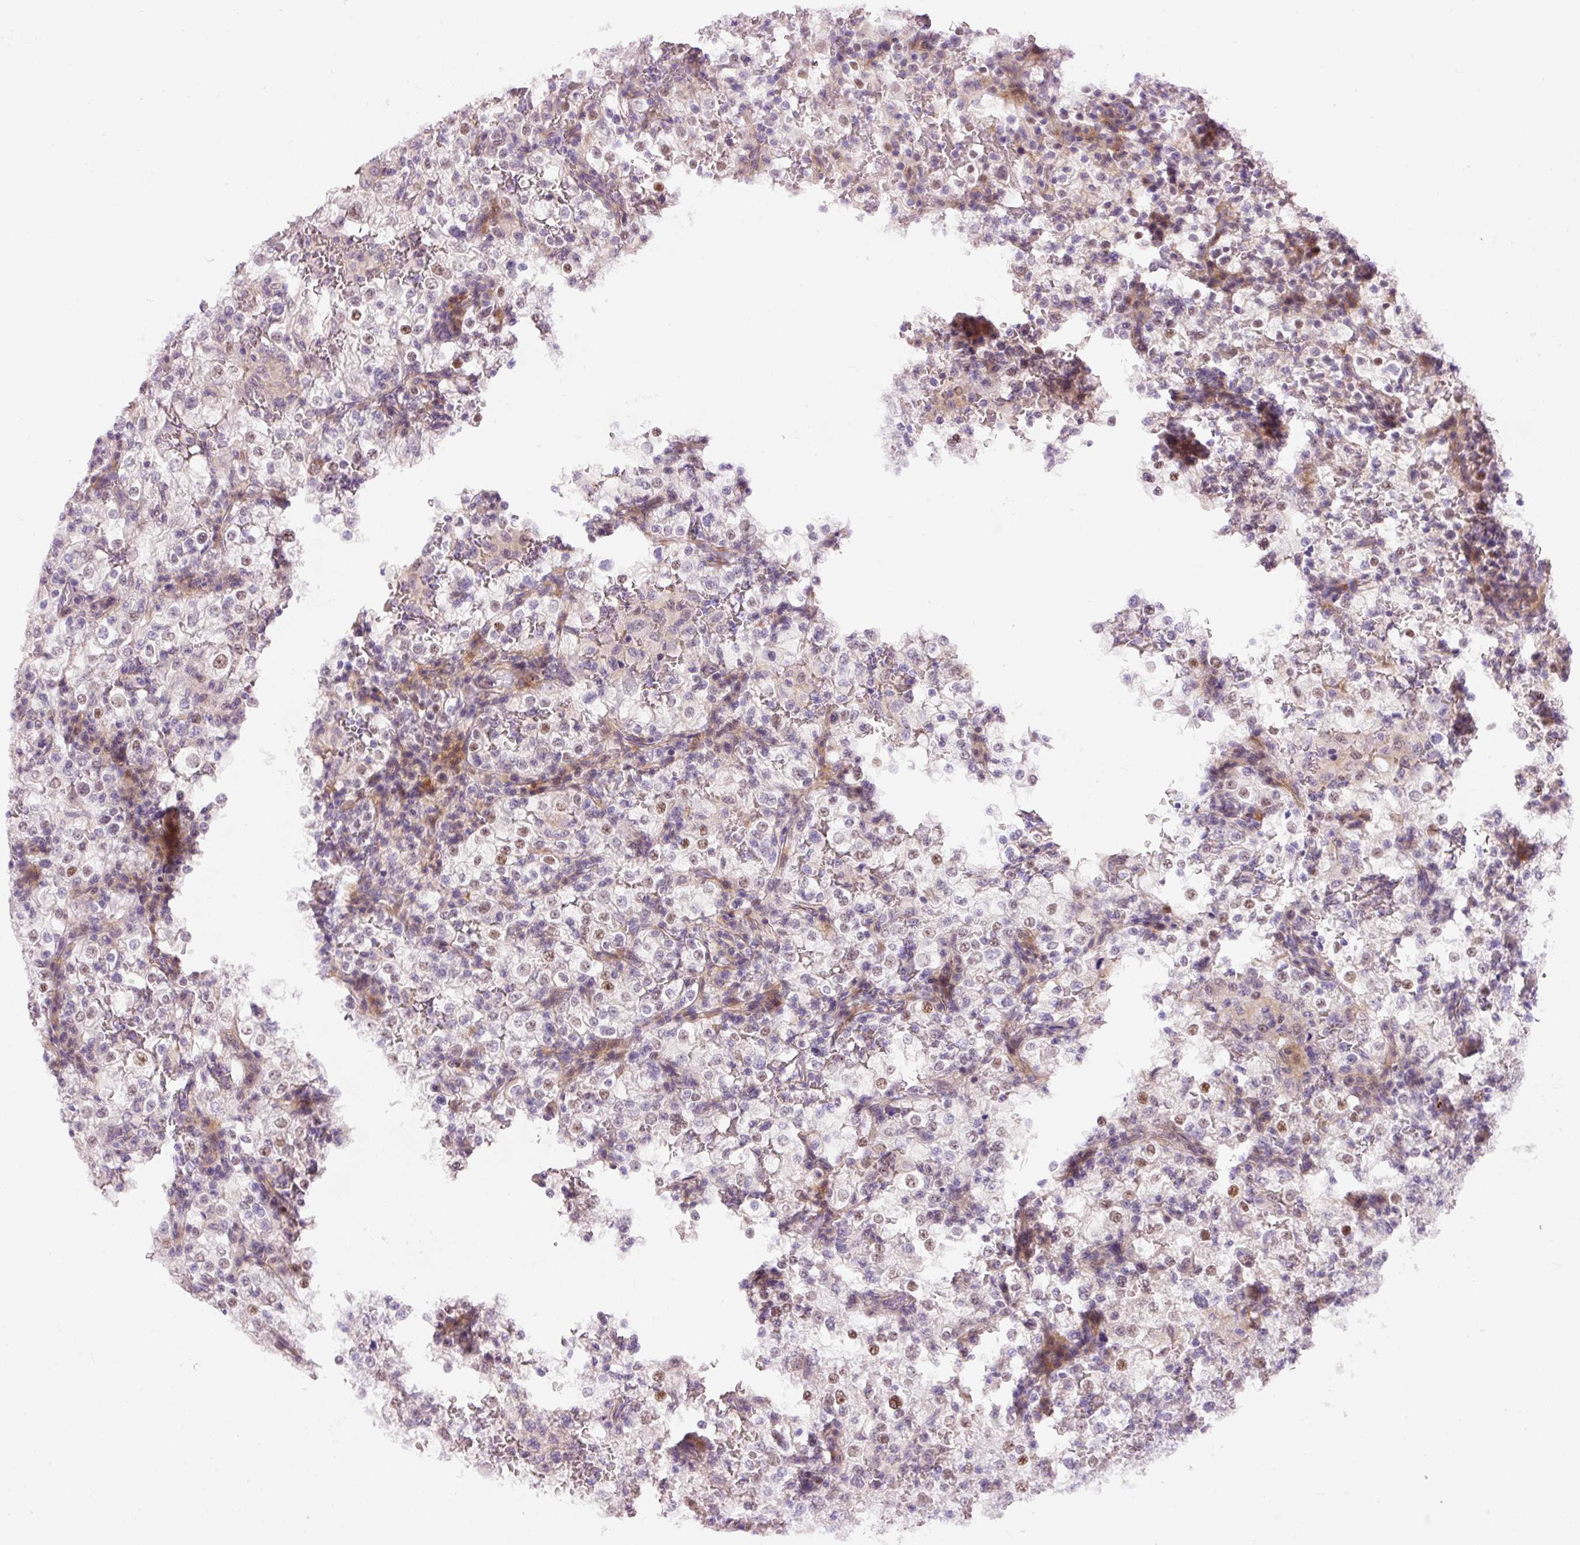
{"staining": {"intensity": "moderate", "quantity": "<25%", "location": "nuclear"}, "tissue": "renal cancer", "cell_type": "Tumor cells", "image_type": "cancer", "snomed": [{"axis": "morphology", "description": "Adenocarcinoma, NOS"}, {"axis": "topography", "description": "Kidney"}], "caption": "IHC of human adenocarcinoma (renal) reveals low levels of moderate nuclear expression in approximately <25% of tumor cells.", "gene": "HNF1A", "patient": {"sex": "female", "age": 74}}